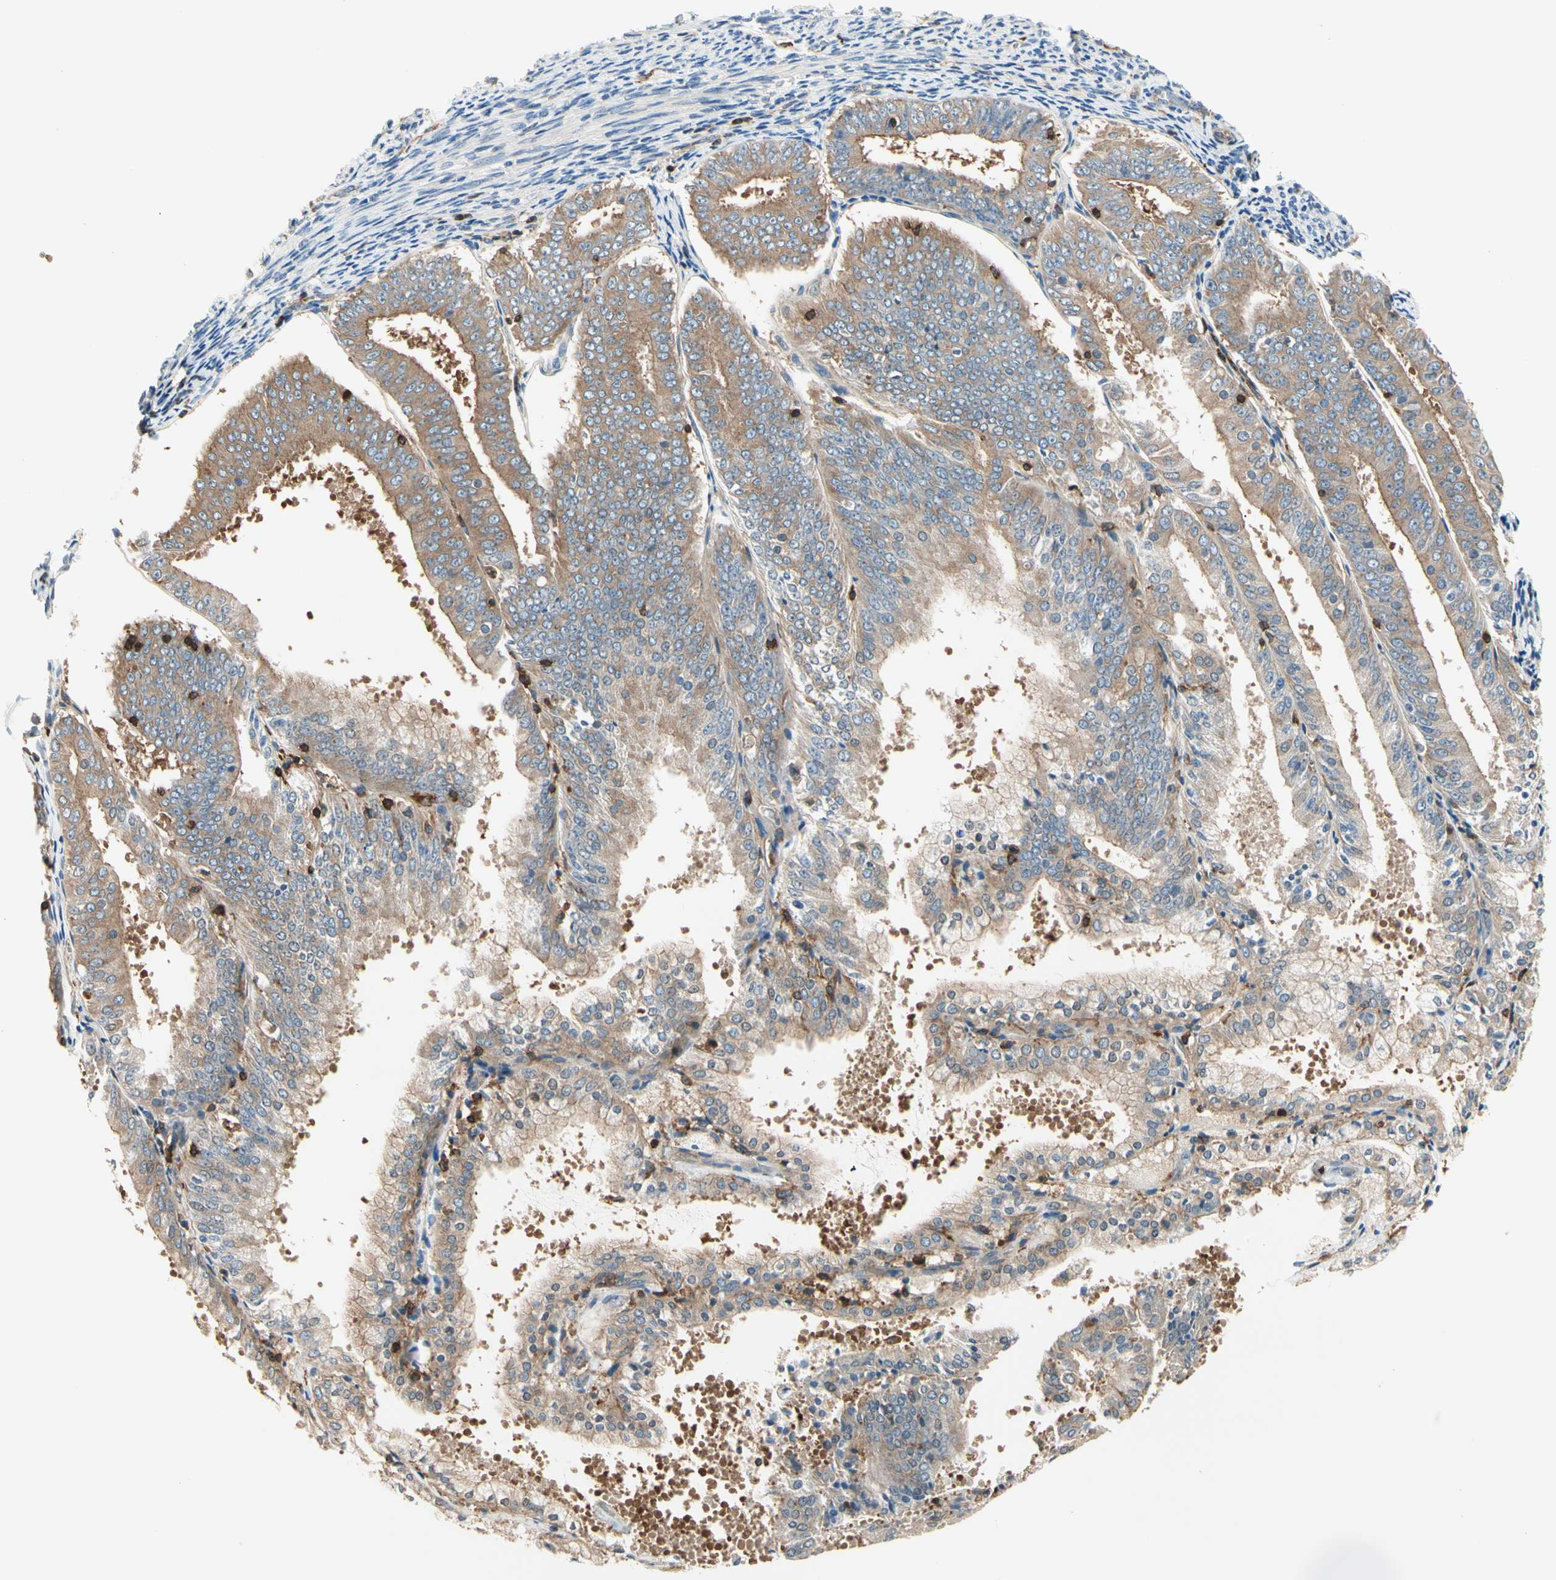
{"staining": {"intensity": "weak", "quantity": ">75%", "location": "cytoplasmic/membranous"}, "tissue": "endometrial cancer", "cell_type": "Tumor cells", "image_type": "cancer", "snomed": [{"axis": "morphology", "description": "Adenocarcinoma, NOS"}, {"axis": "topography", "description": "Endometrium"}], "caption": "Protein staining exhibits weak cytoplasmic/membranous staining in approximately >75% of tumor cells in adenocarcinoma (endometrial).", "gene": "CAPZA2", "patient": {"sex": "female", "age": 63}}